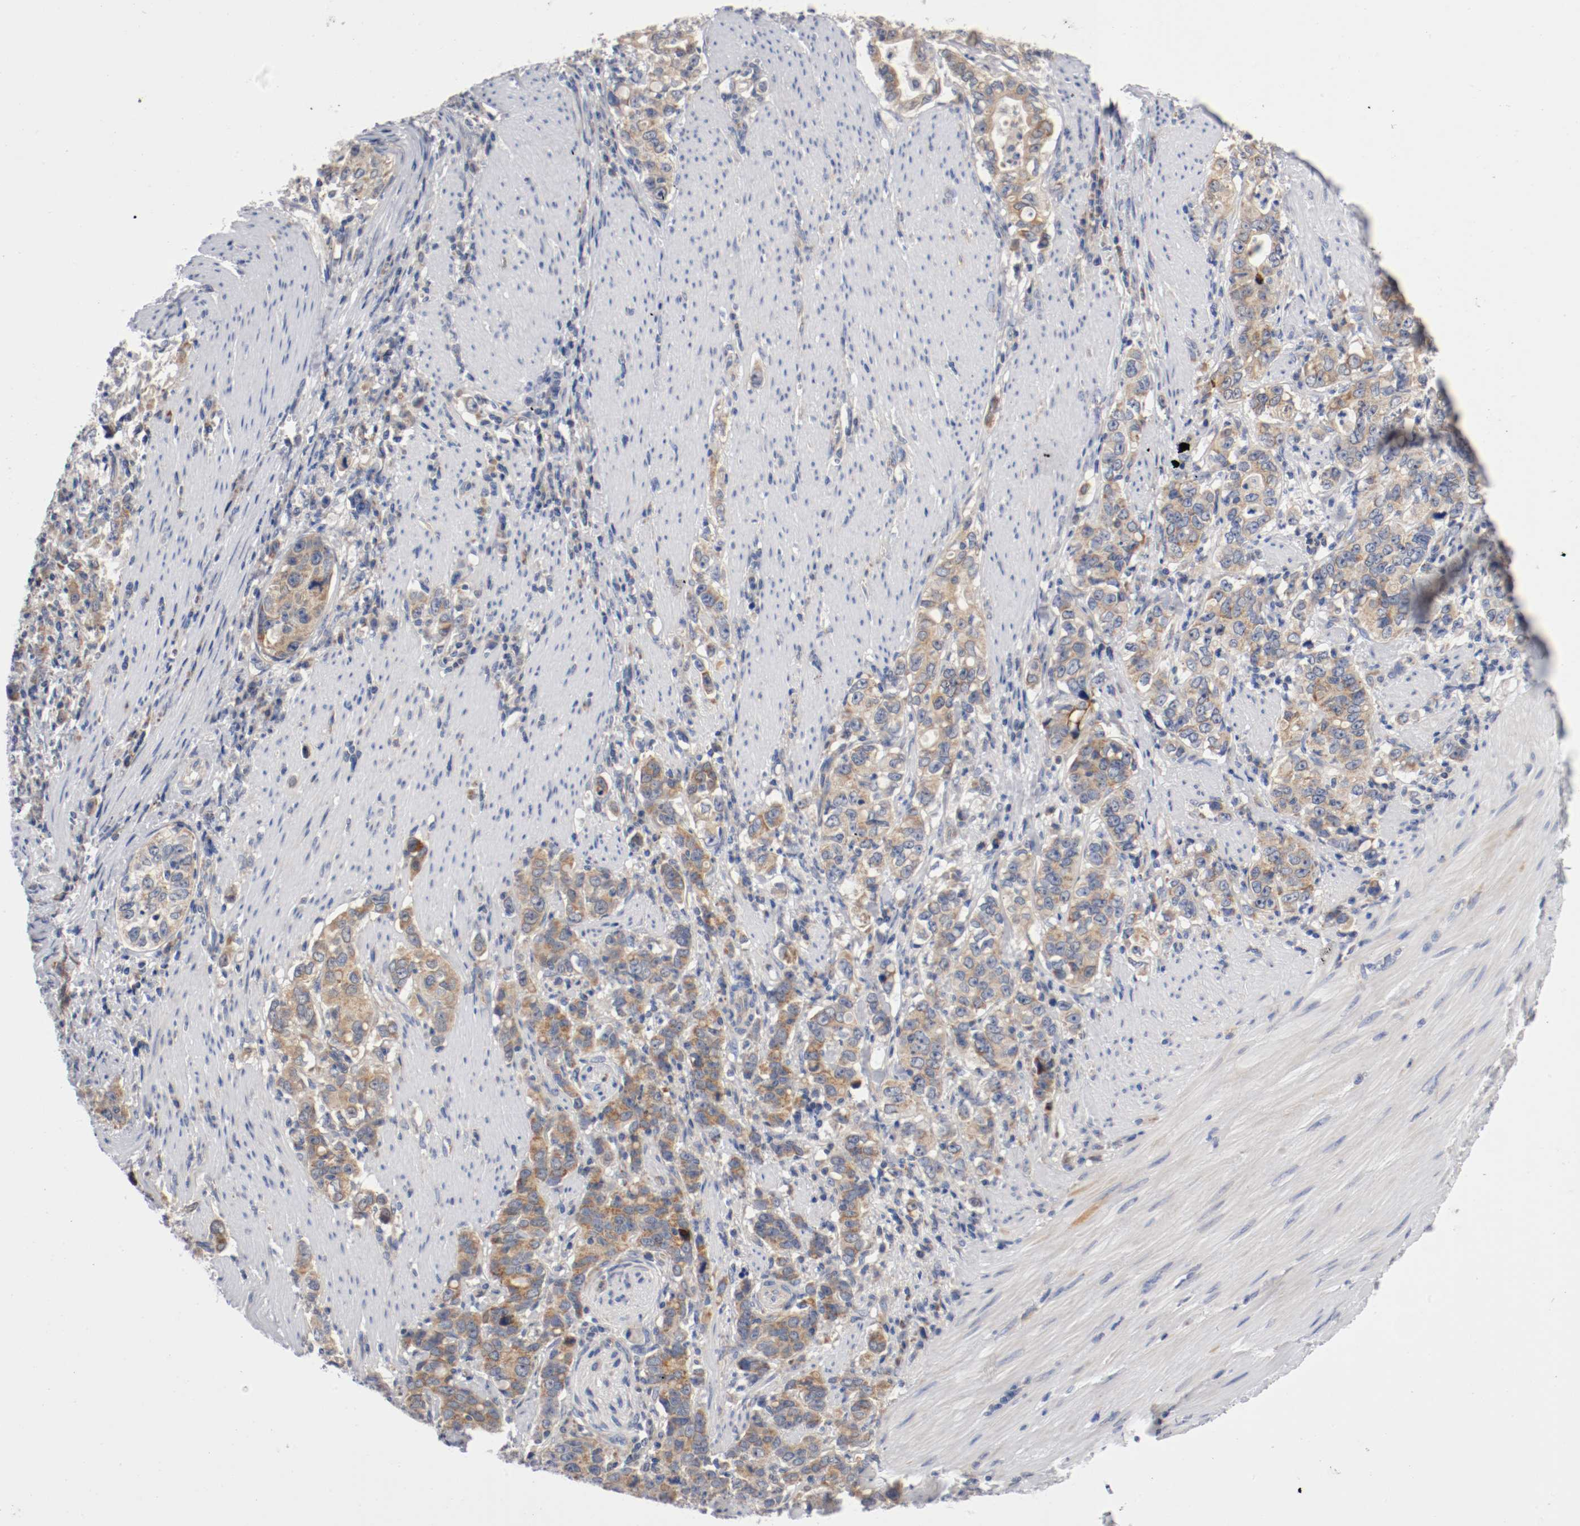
{"staining": {"intensity": "weak", "quantity": "25%-75%", "location": "cytoplasmic/membranous"}, "tissue": "stomach cancer", "cell_type": "Tumor cells", "image_type": "cancer", "snomed": [{"axis": "morphology", "description": "Adenocarcinoma, NOS"}, {"axis": "topography", "description": "Stomach, lower"}], "caption": "Stomach cancer (adenocarcinoma) was stained to show a protein in brown. There is low levels of weak cytoplasmic/membranous expression in approximately 25%-75% of tumor cells. Using DAB (brown) and hematoxylin (blue) stains, captured at high magnification using brightfield microscopy.", "gene": "PCSK6", "patient": {"sex": "female", "age": 72}}